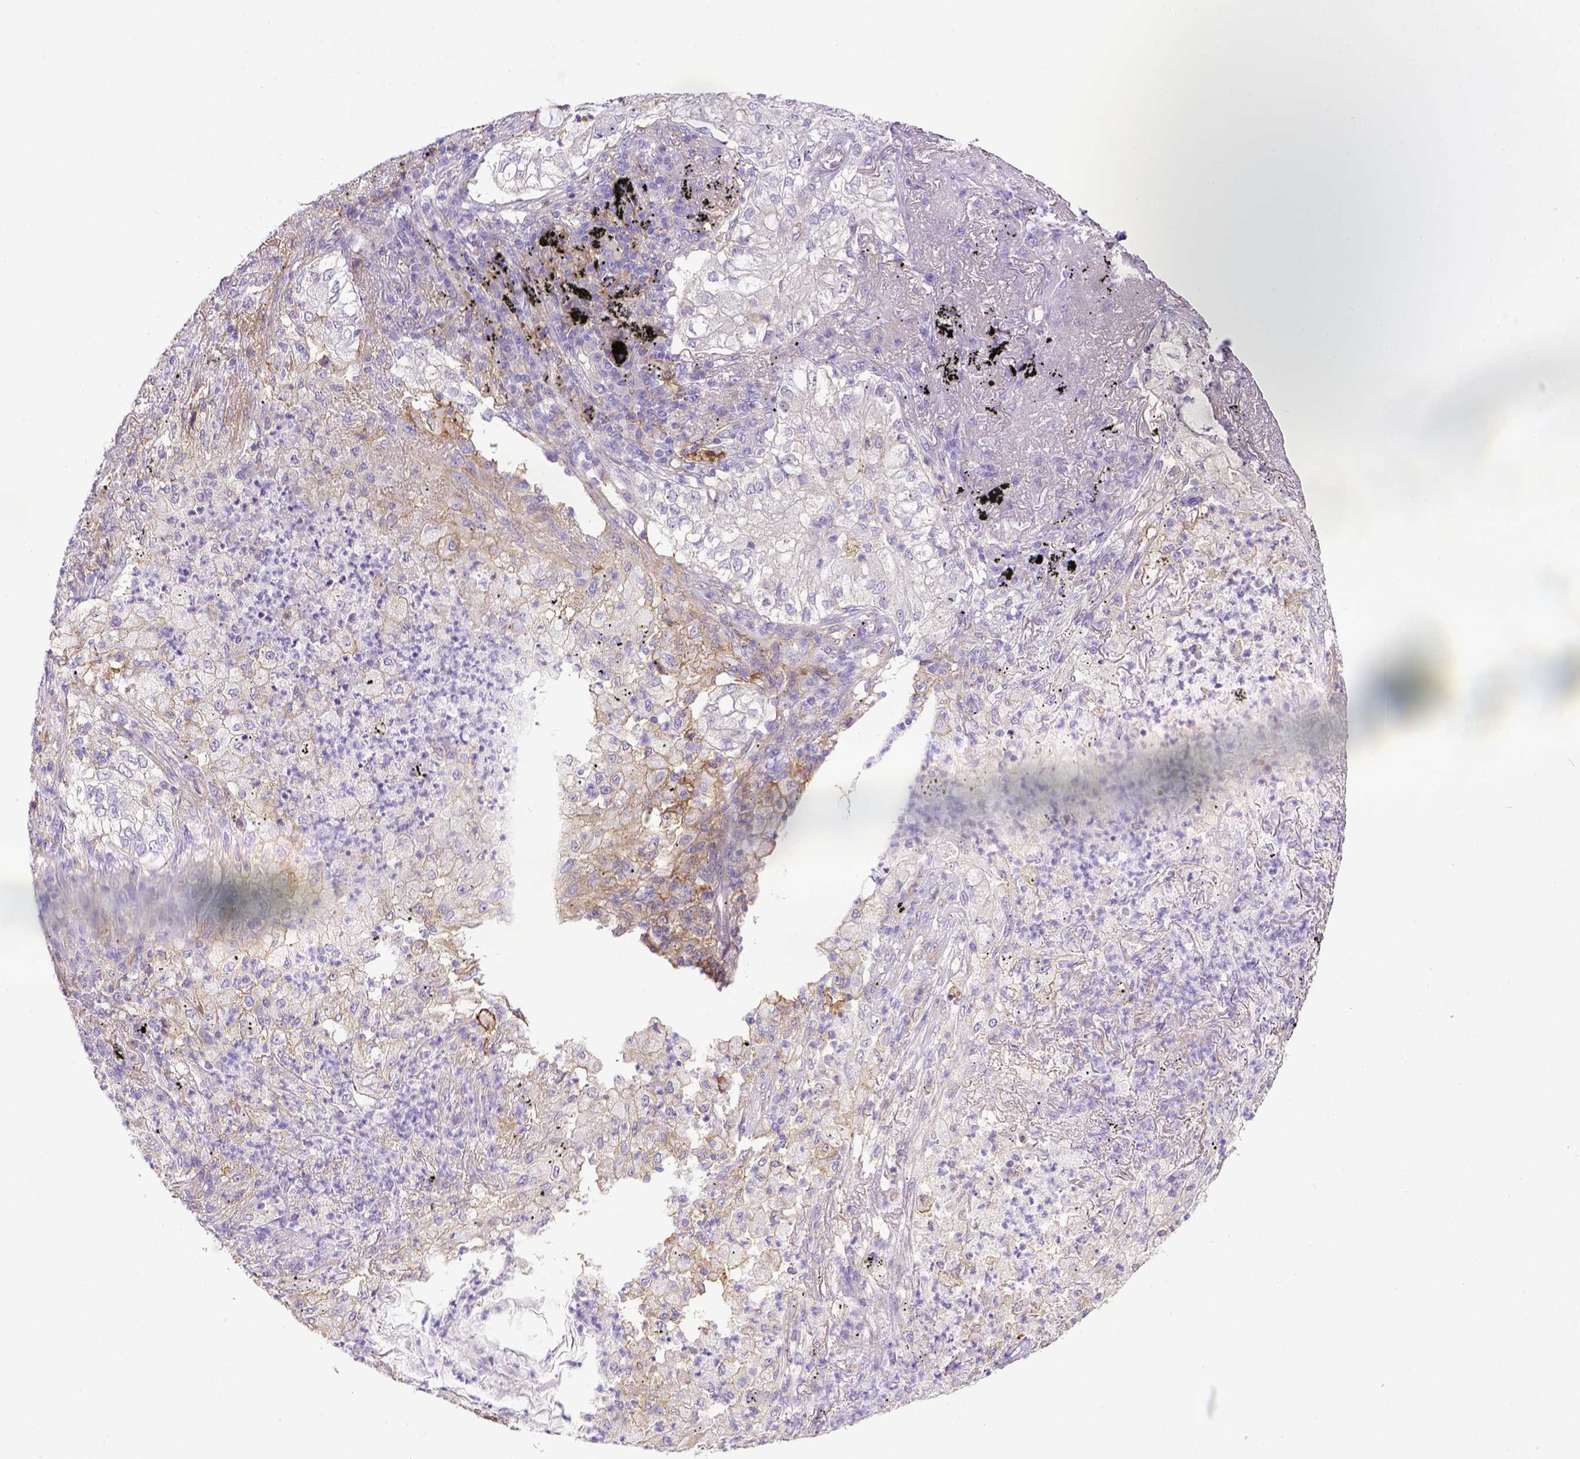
{"staining": {"intensity": "negative", "quantity": "none", "location": "none"}, "tissue": "lung cancer", "cell_type": "Tumor cells", "image_type": "cancer", "snomed": [{"axis": "morphology", "description": "Adenocarcinoma, NOS"}, {"axis": "topography", "description": "Lung"}], "caption": "An image of human lung cancer is negative for staining in tumor cells. (DAB (3,3'-diaminobenzidine) IHC visualized using brightfield microscopy, high magnification).", "gene": "CD40", "patient": {"sex": "female", "age": 73}}